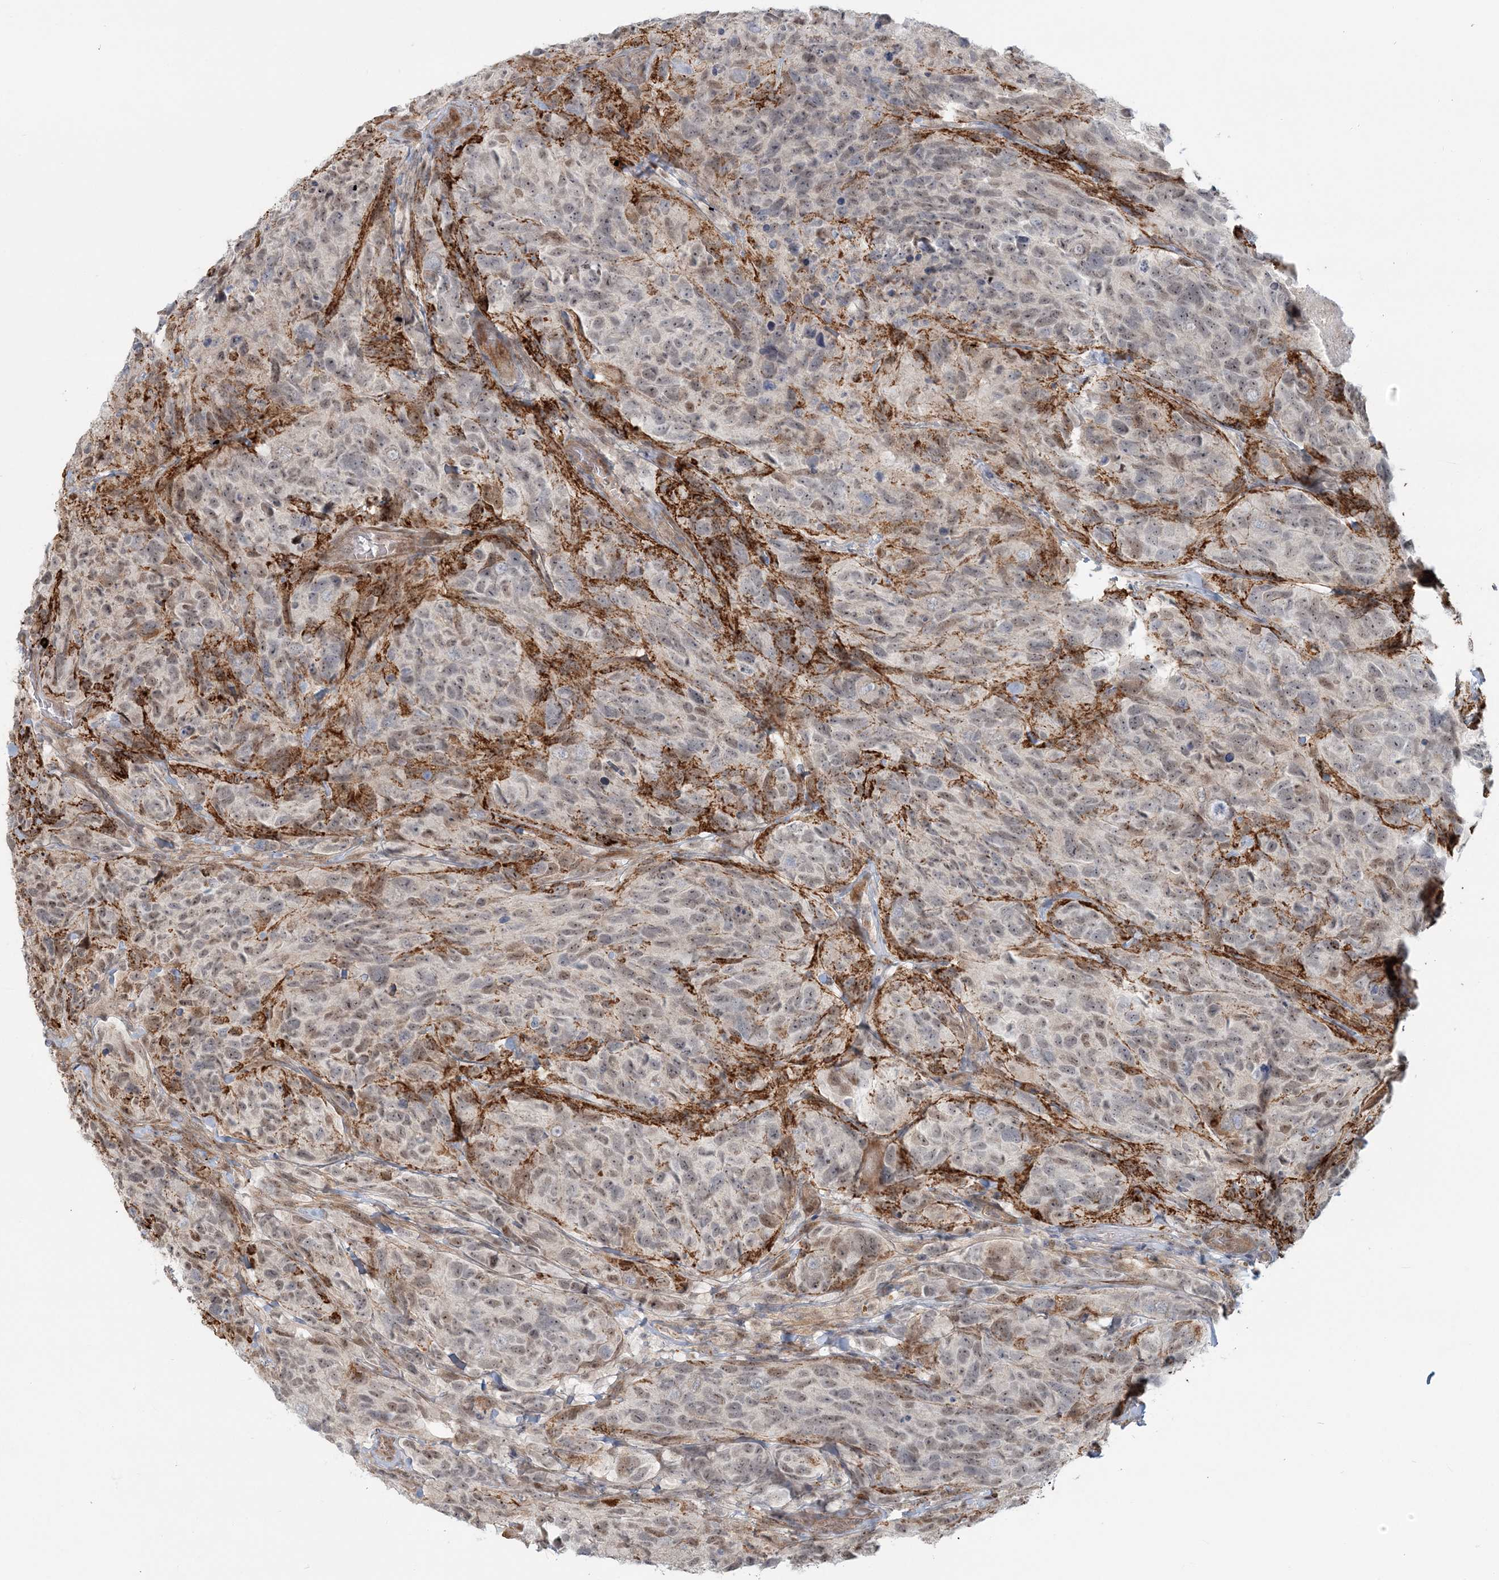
{"staining": {"intensity": "weak", "quantity": ">75%", "location": "nuclear"}, "tissue": "glioma", "cell_type": "Tumor cells", "image_type": "cancer", "snomed": [{"axis": "morphology", "description": "Glioma, malignant, High grade"}, {"axis": "topography", "description": "Brain"}], "caption": "Immunohistochemical staining of human malignant high-grade glioma demonstrates weak nuclear protein expression in approximately >75% of tumor cells. (IHC, brightfield microscopy, high magnification).", "gene": "SH3PXD2A", "patient": {"sex": "male", "age": 69}}